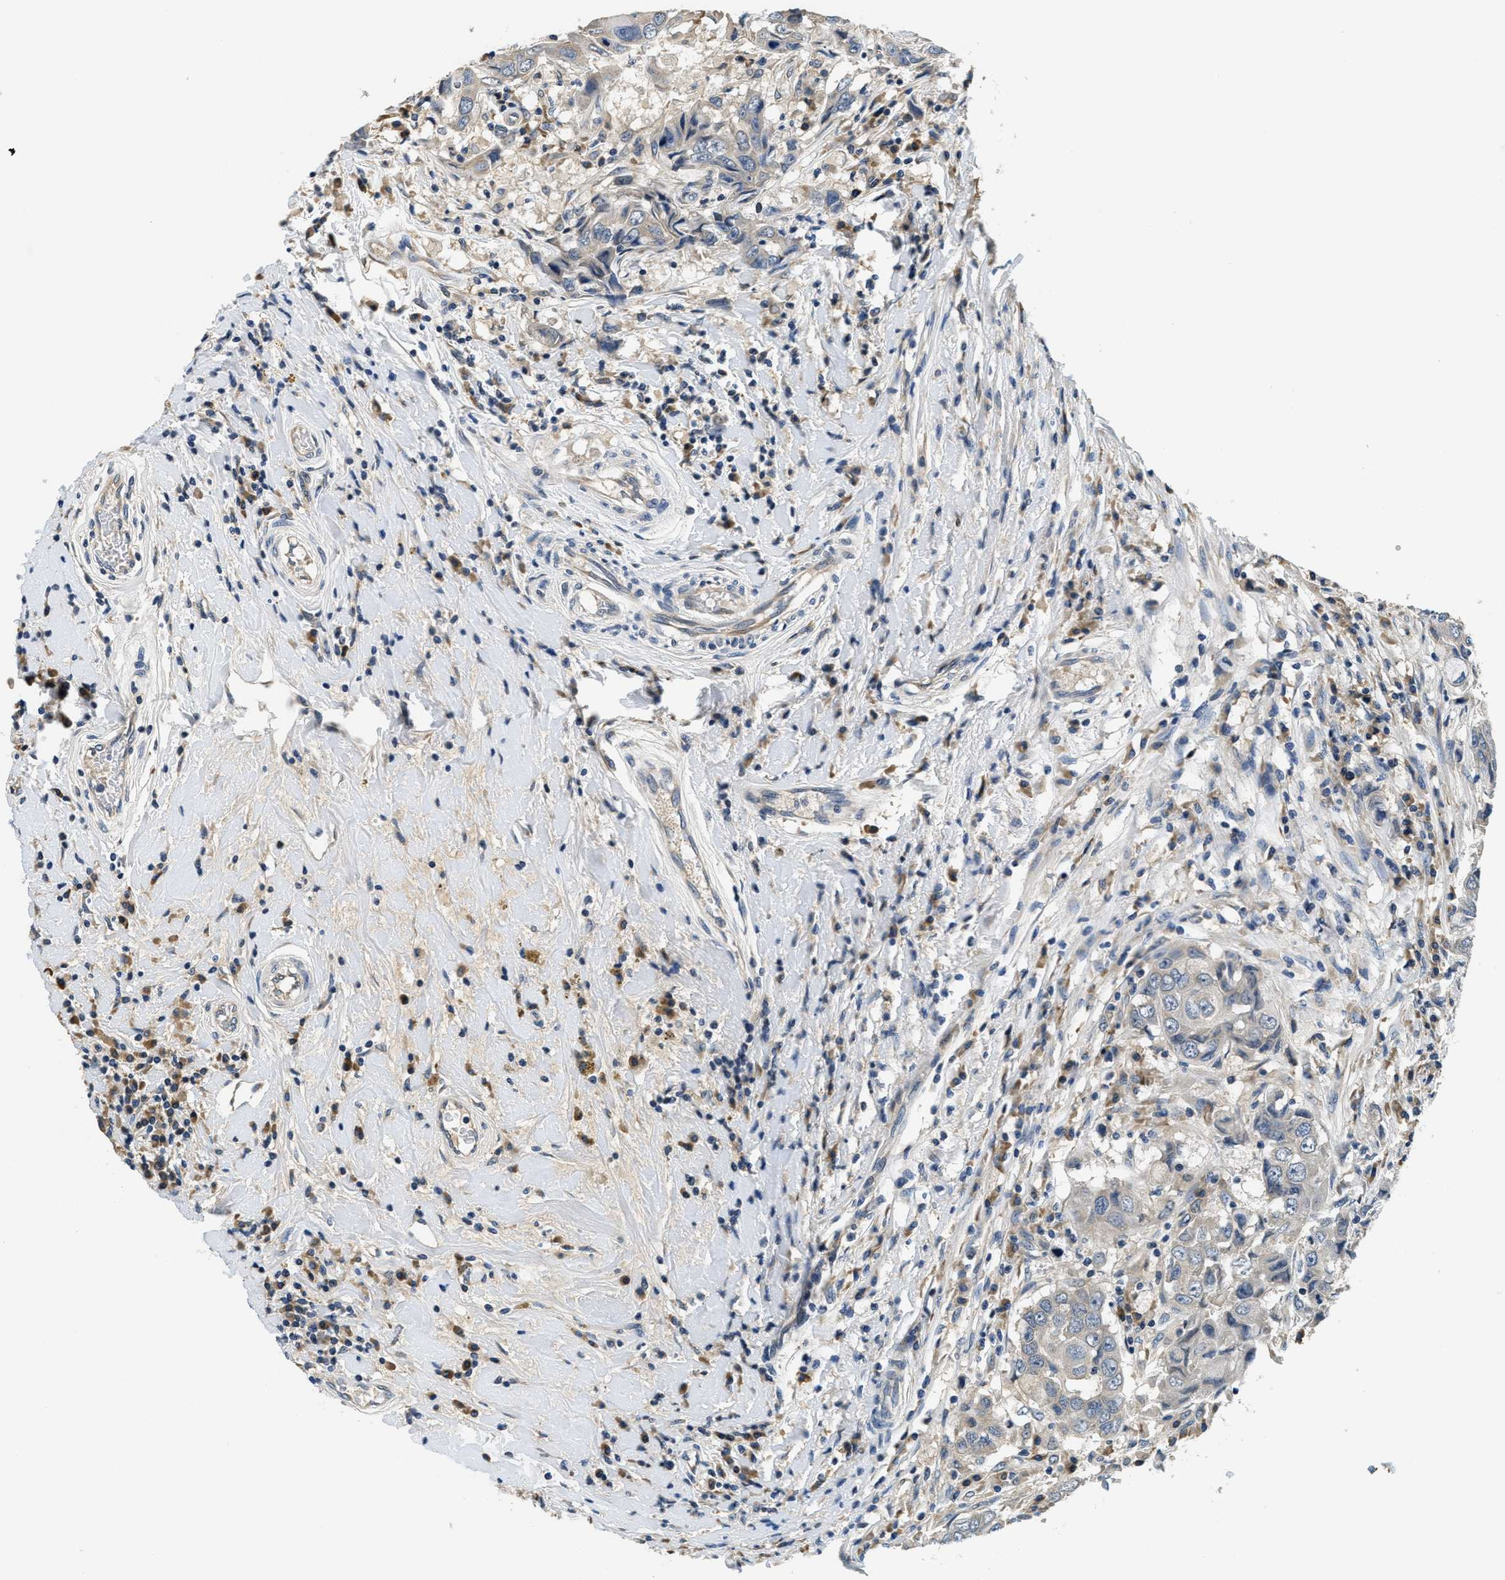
{"staining": {"intensity": "weak", "quantity": "<25%", "location": "cytoplasmic/membranous"}, "tissue": "breast cancer", "cell_type": "Tumor cells", "image_type": "cancer", "snomed": [{"axis": "morphology", "description": "Duct carcinoma"}, {"axis": "topography", "description": "Breast"}], "caption": "Image shows no significant protein expression in tumor cells of breast cancer. Nuclei are stained in blue.", "gene": "ALDH3A2", "patient": {"sex": "female", "age": 27}}